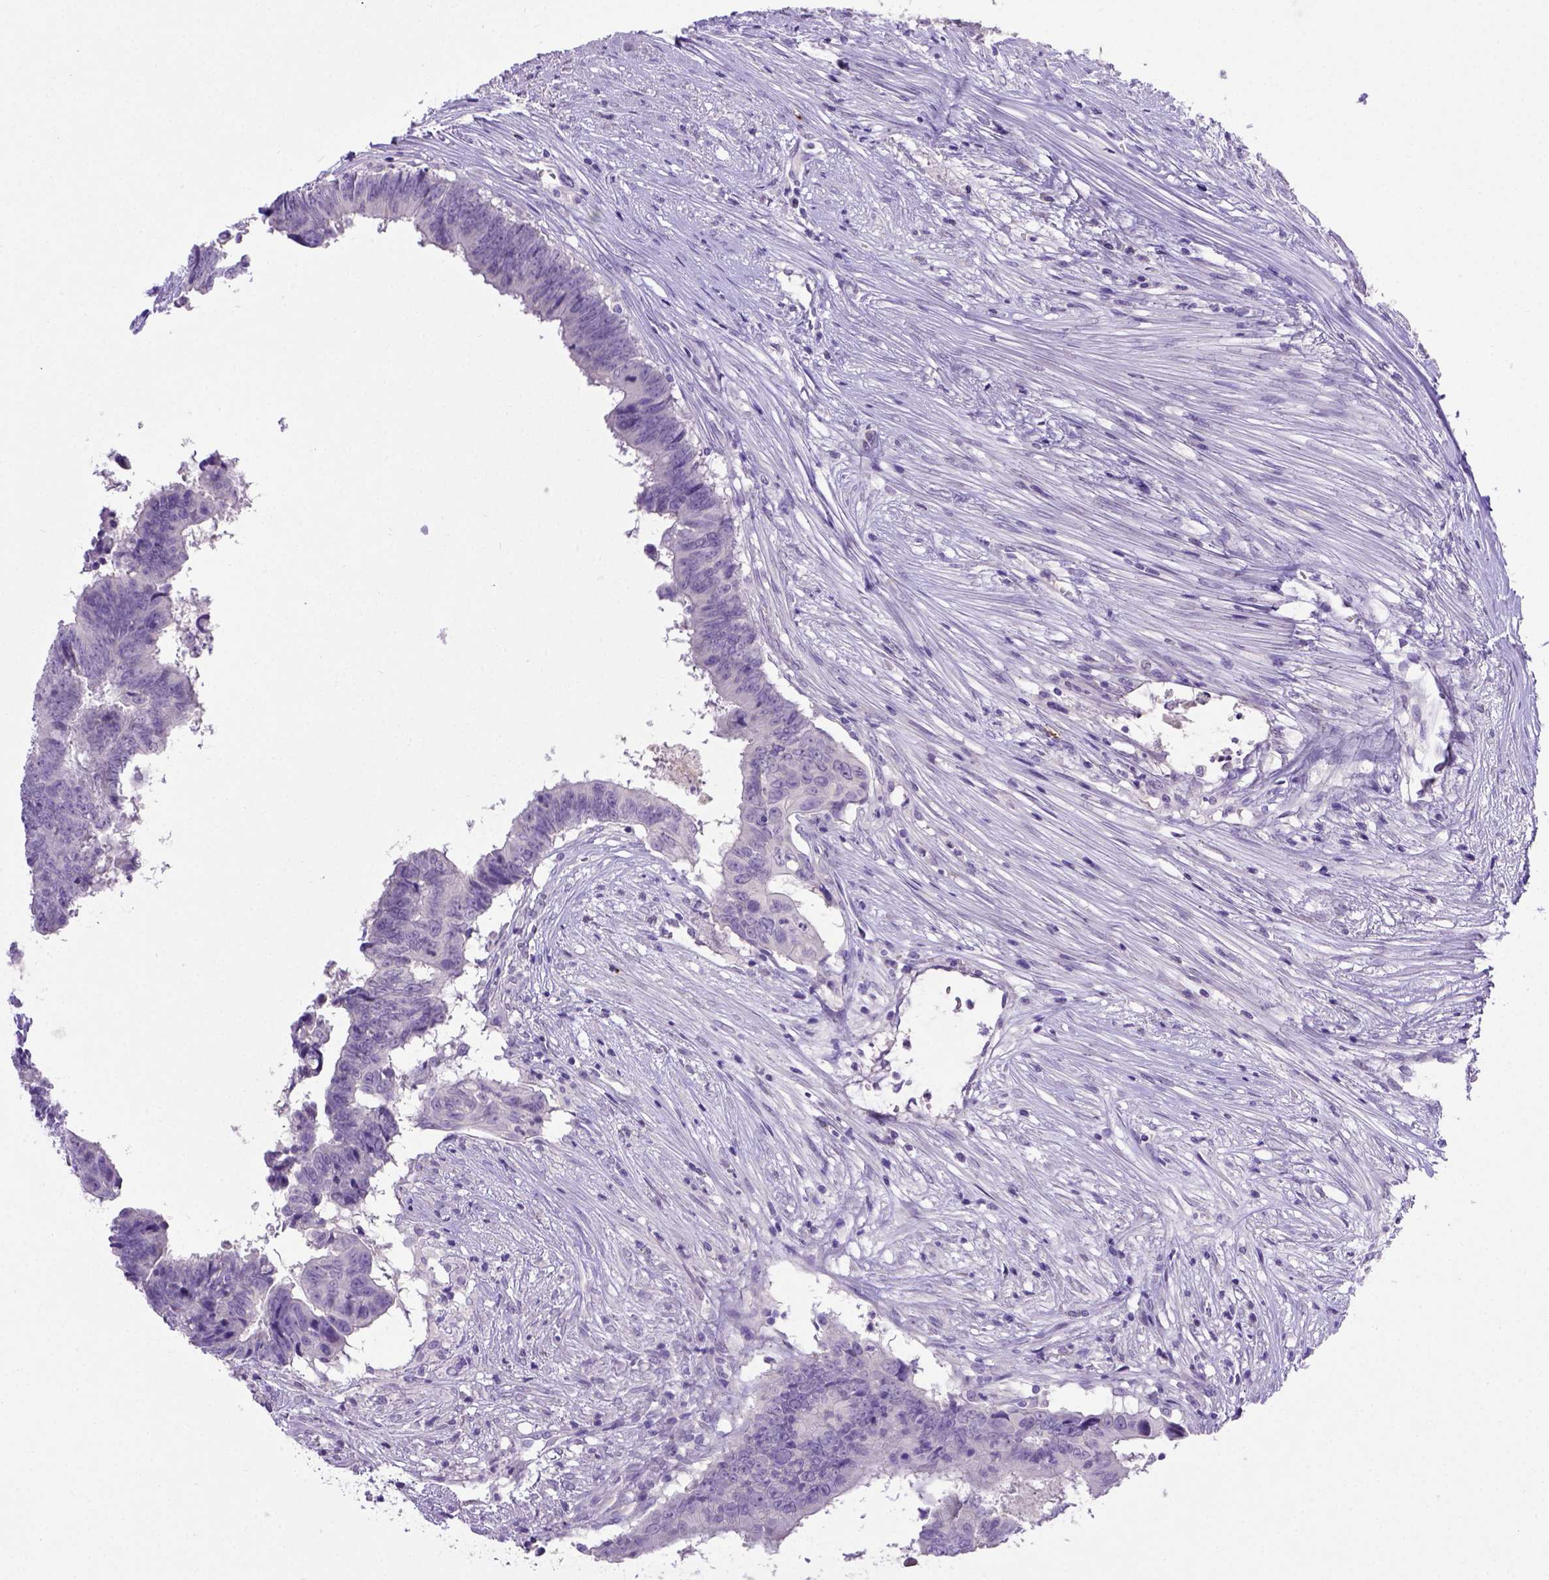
{"staining": {"intensity": "negative", "quantity": "none", "location": "none"}, "tissue": "colorectal cancer", "cell_type": "Tumor cells", "image_type": "cancer", "snomed": [{"axis": "morphology", "description": "Adenocarcinoma, NOS"}, {"axis": "topography", "description": "Colon"}], "caption": "Colorectal cancer was stained to show a protein in brown. There is no significant positivity in tumor cells.", "gene": "B3GAT1", "patient": {"sex": "female", "age": 82}}